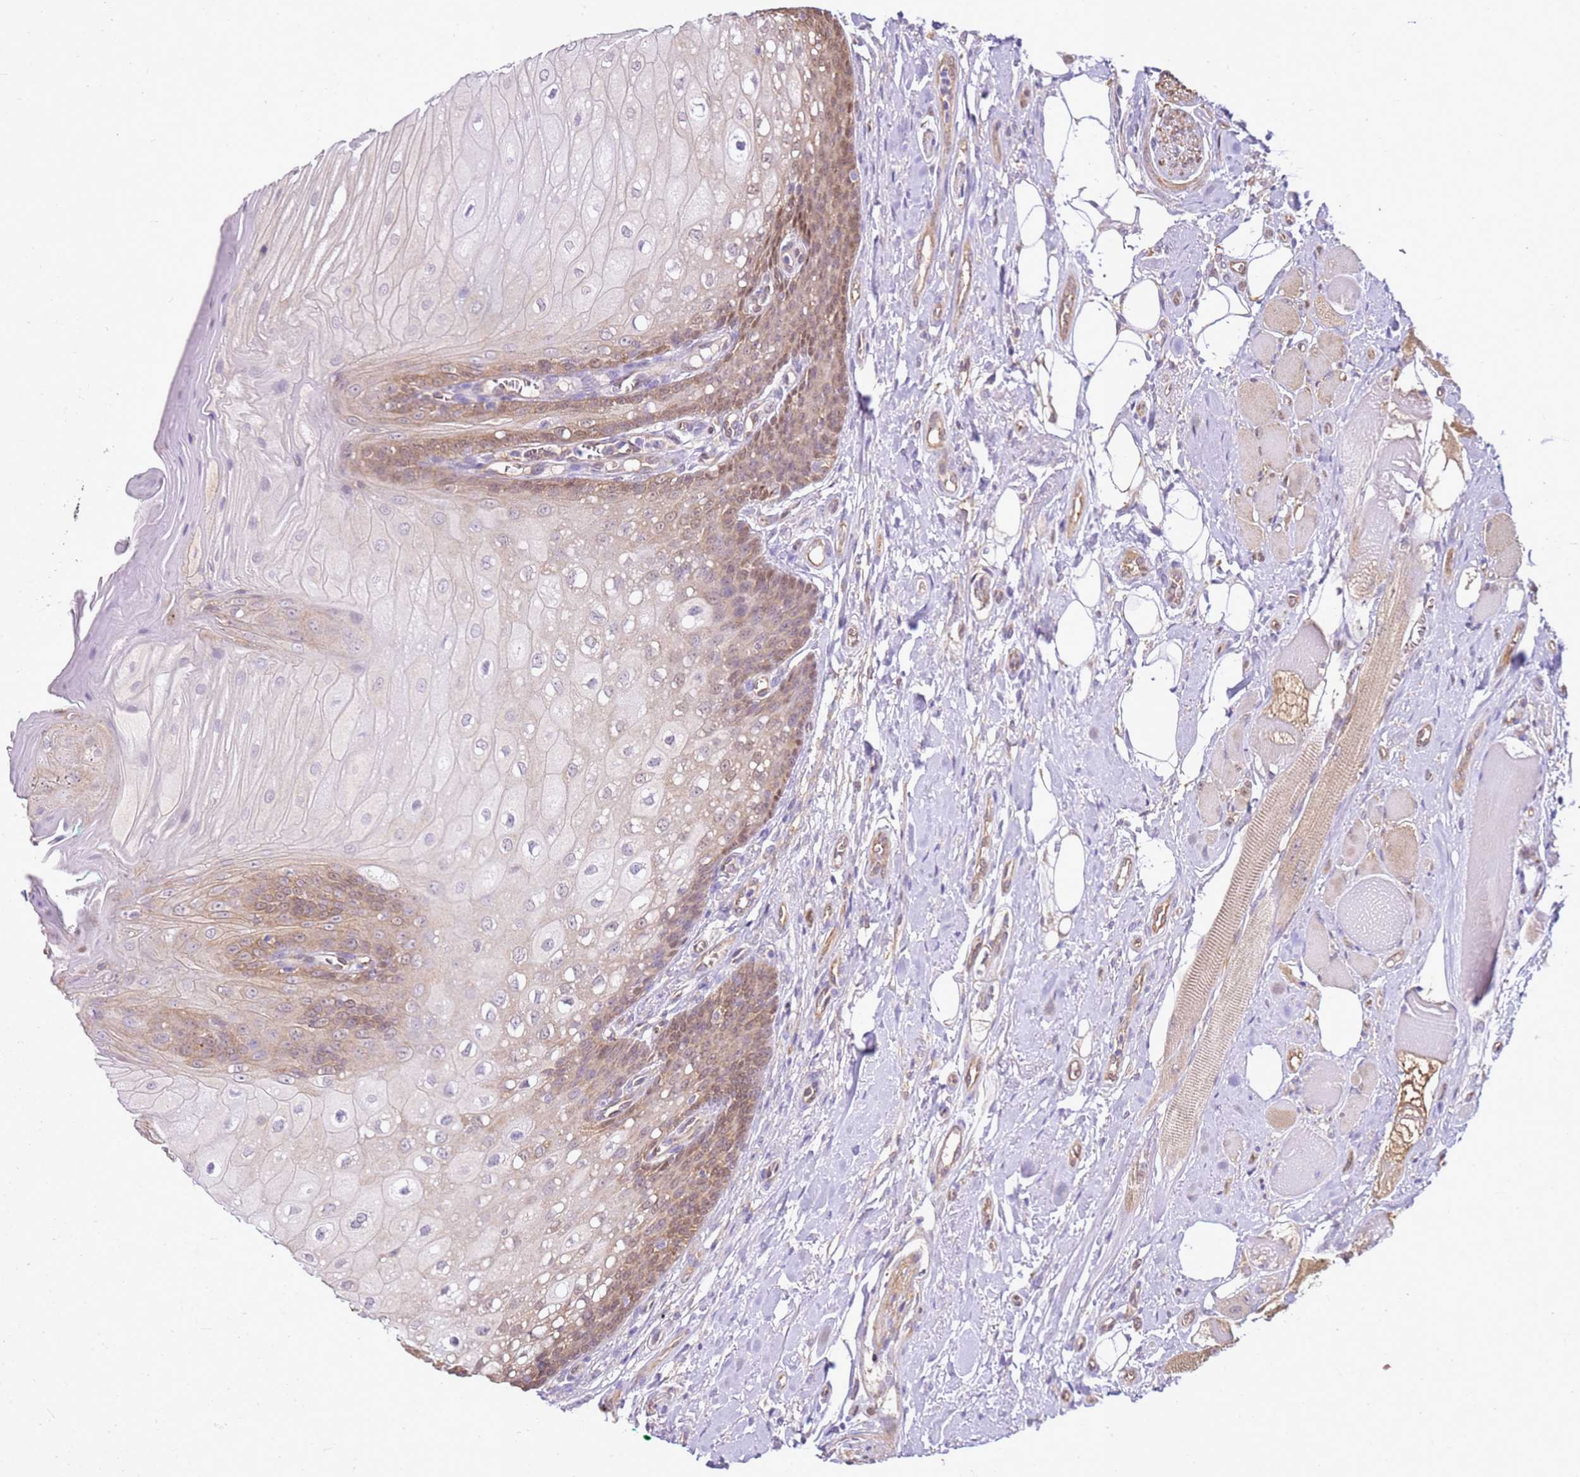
{"staining": {"intensity": "moderate", "quantity": "25%-75%", "location": "cytoplasmic/membranous"}, "tissue": "oral mucosa", "cell_type": "Squamous epithelial cells", "image_type": "normal", "snomed": [{"axis": "morphology", "description": "Normal tissue, NOS"}, {"axis": "morphology", "description": "Squamous cell carcinoma, NOS"}, {"axis": "topography", "description": "Oral tissue"}, {"axis": "topography", "description": "Tounge, NOS"}, {"axis": "topography", "description": "Head-Neck"}], "caption": "IHC histopathology image of benign oral mucosa: human oral mucosa stained using IHC exhibits medium levels of moderate protein expression localized specifically in the cytoplasmic/membranous of squamous epithelial cells, appearing as a cytoplasmic/membranous brown color.", "gene": "YWHAE", "patient": {"sex": "male", "age": 79}}